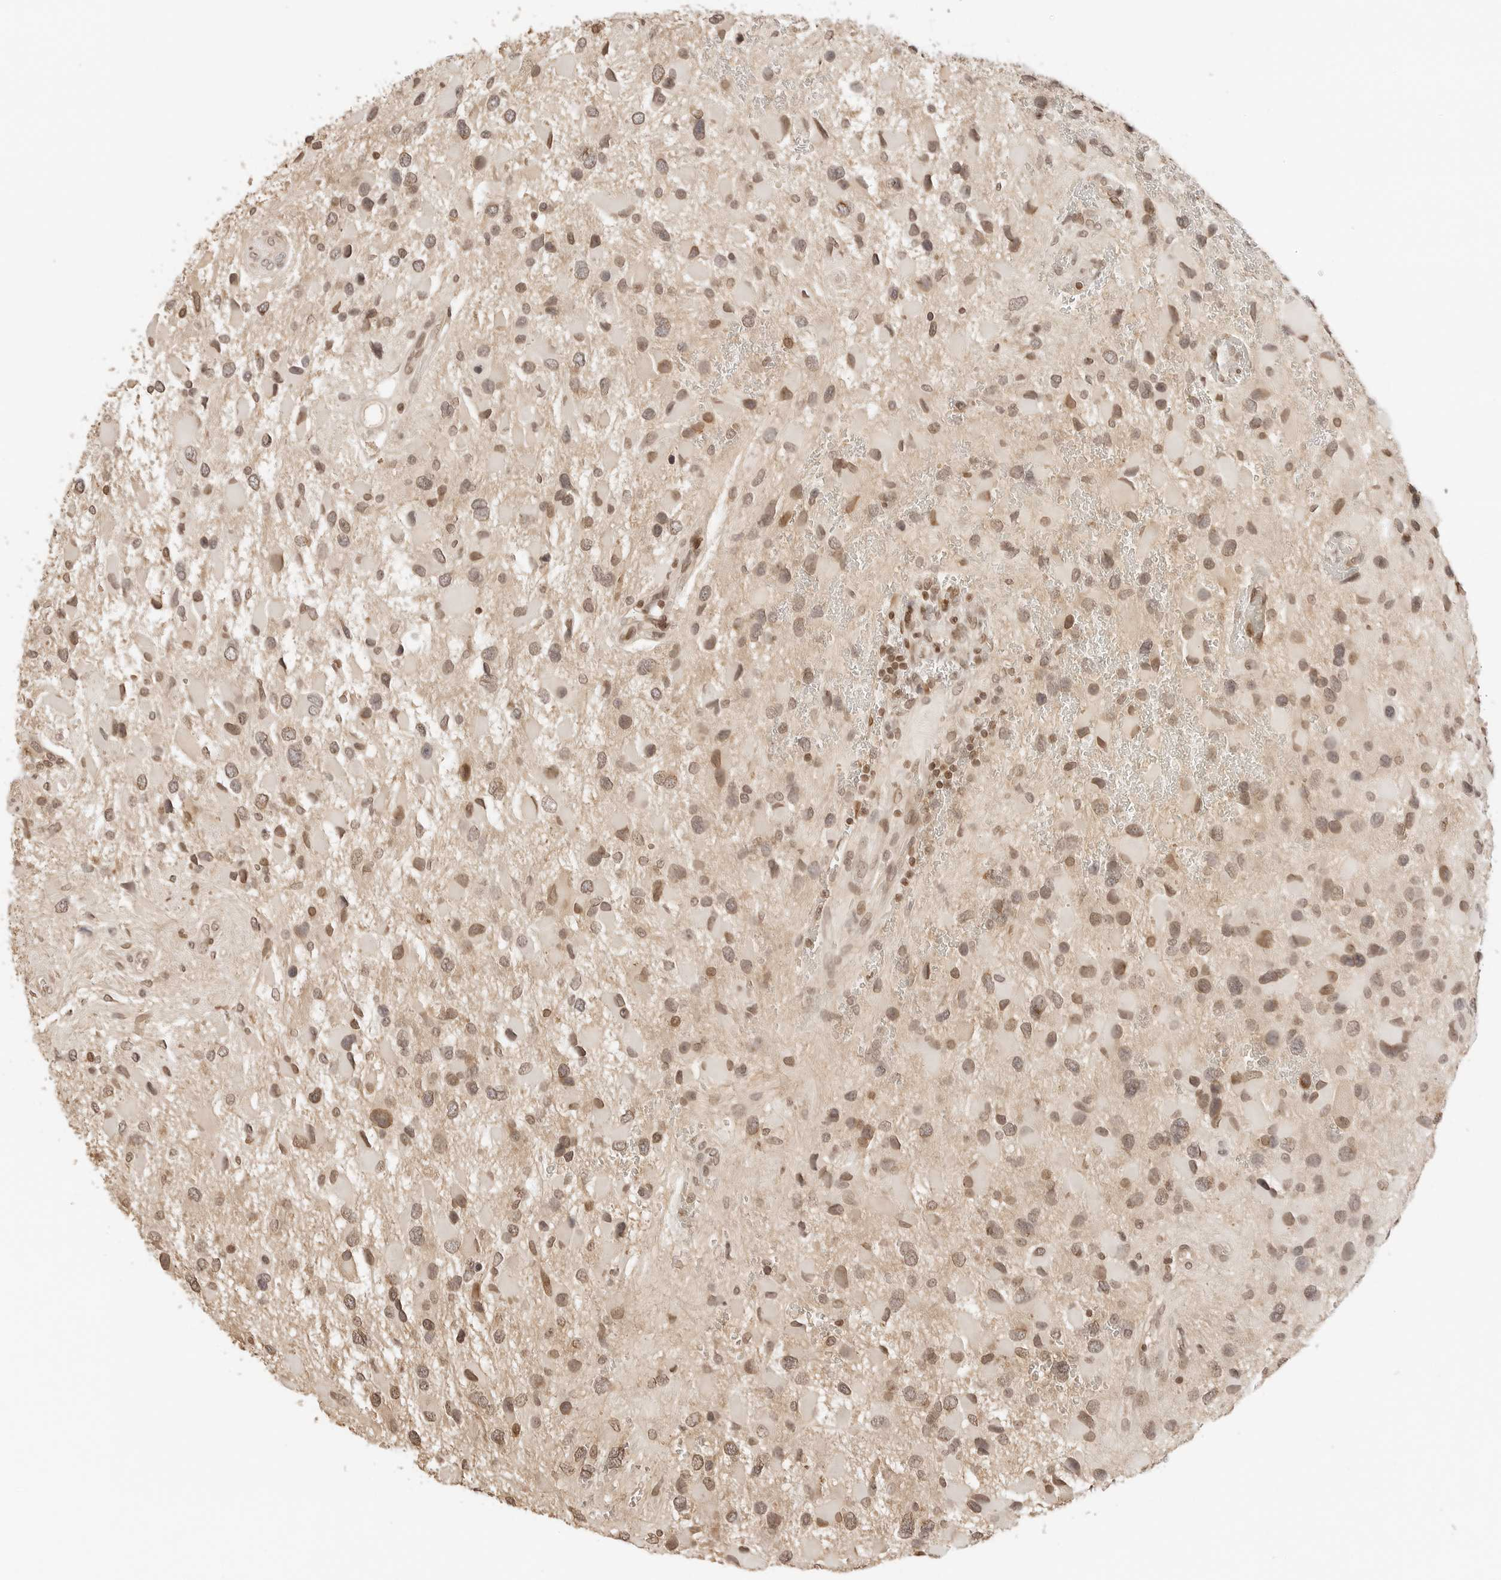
{"staining": {"intensity": "moderate", "quantity": ">75%", "location": "nuclear"}, "tissue": "glioma", "cell_type": "Tumor cells", "image_type": "cancer", "snomed": [{"axis": "morphology", "description": "Glioma, malignant, High grade"}, {"axis": "topography", "description": "Brain"}], "caption": "Immunohistochemical staining of human glioma displays medium levels of moderate nuclear staining in about >75% of tumor cells.", "gene": "POLH", "patient": {"sex": "male", "age": 53}}